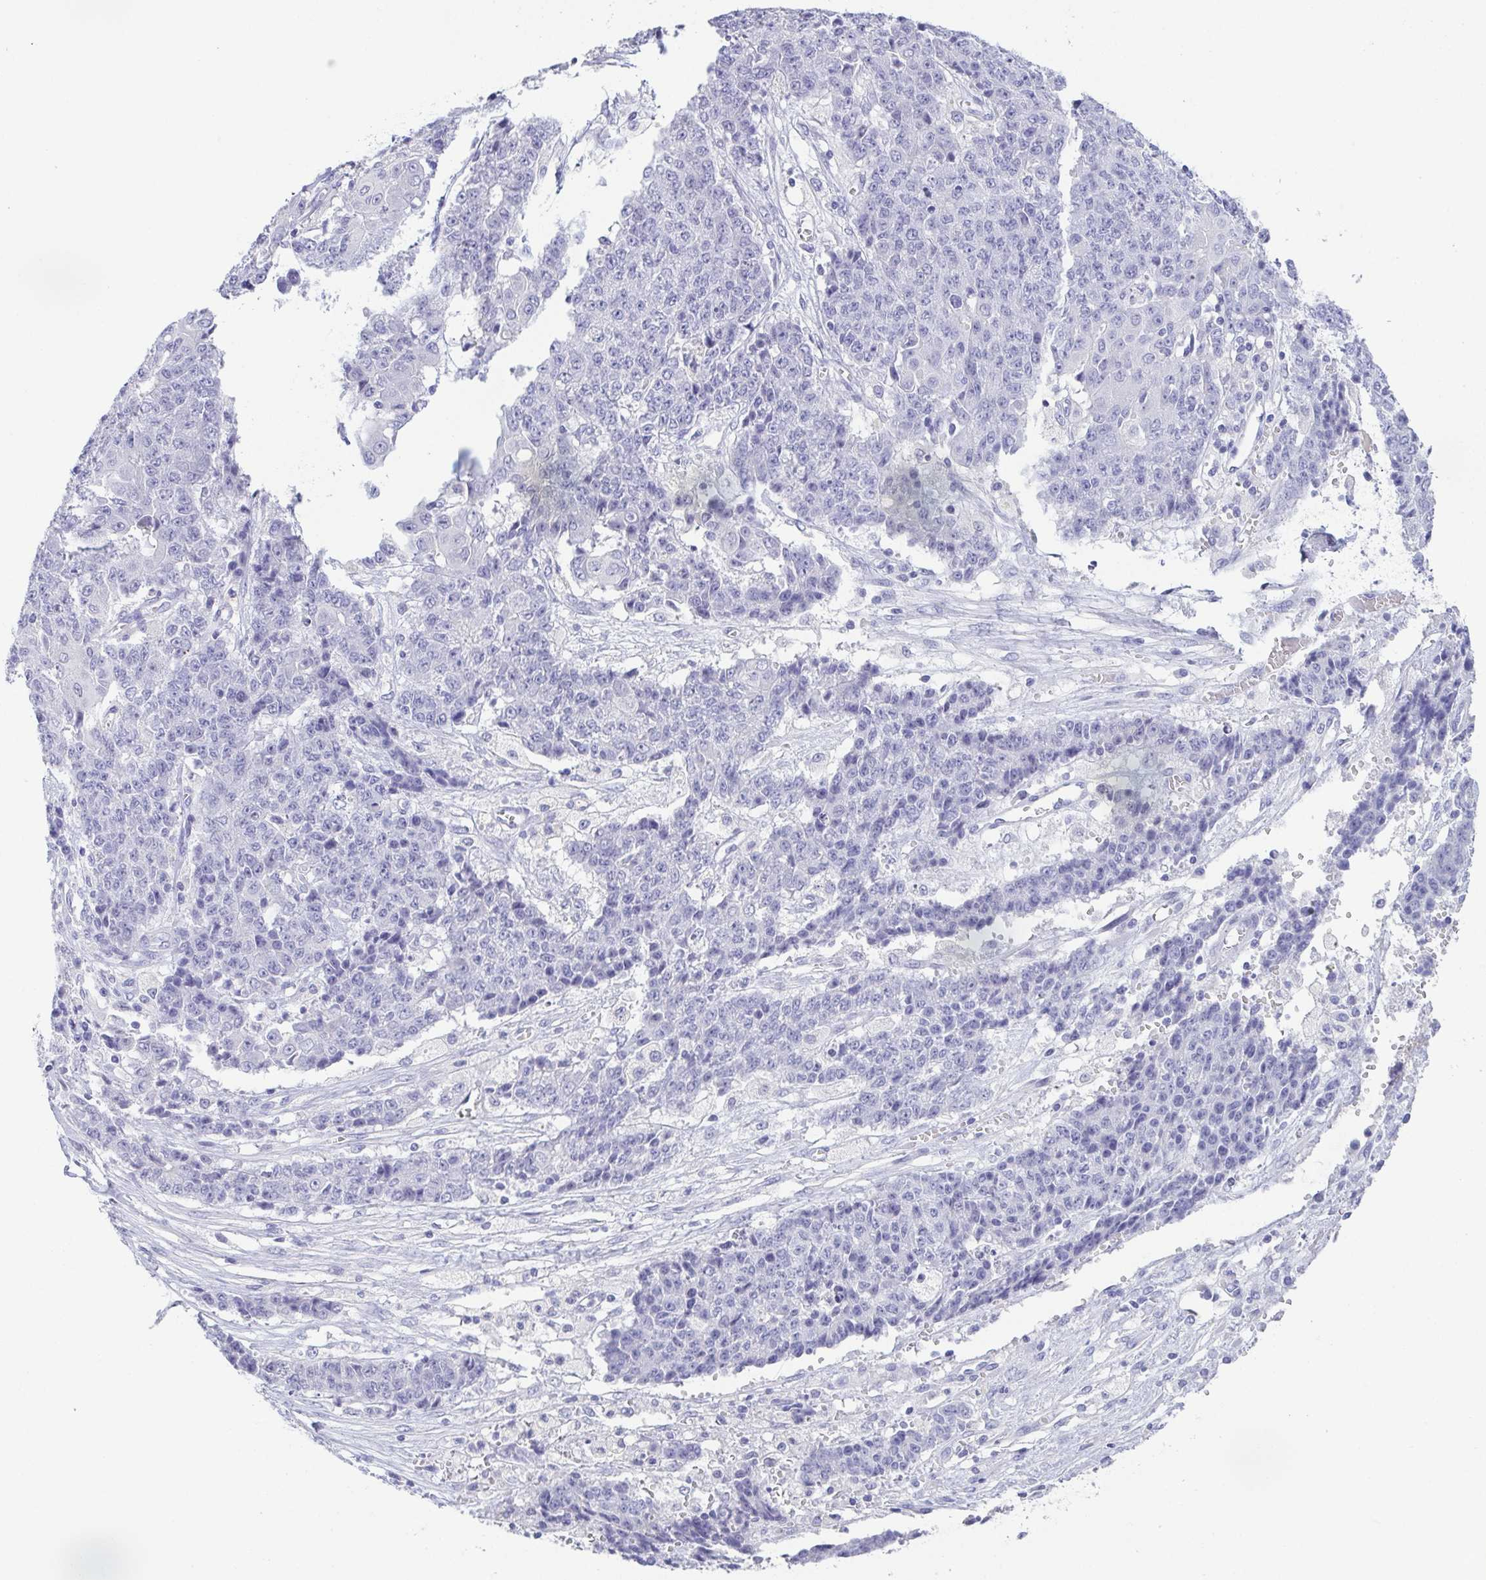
{"staining": {"intensity": "negative", "quantity": "none", "location": "none"}, "tissue": "ovarian cancer", "cell_type": "Tumor cells", "image_type": "cancer", "snomed": [{"axis": "morphology", "description": "Carcinoma, endometroid"}, {"axis": "topography", "description": "Ovary"}], "caption": "This is a photomicrograph of immunohistochemistry staining of ovarian cancer (endometroid carcinoma), which shows no staining in tumor cells.", "gene": "HAPLN2", "patient": {"sex": "female", "age": 42}}